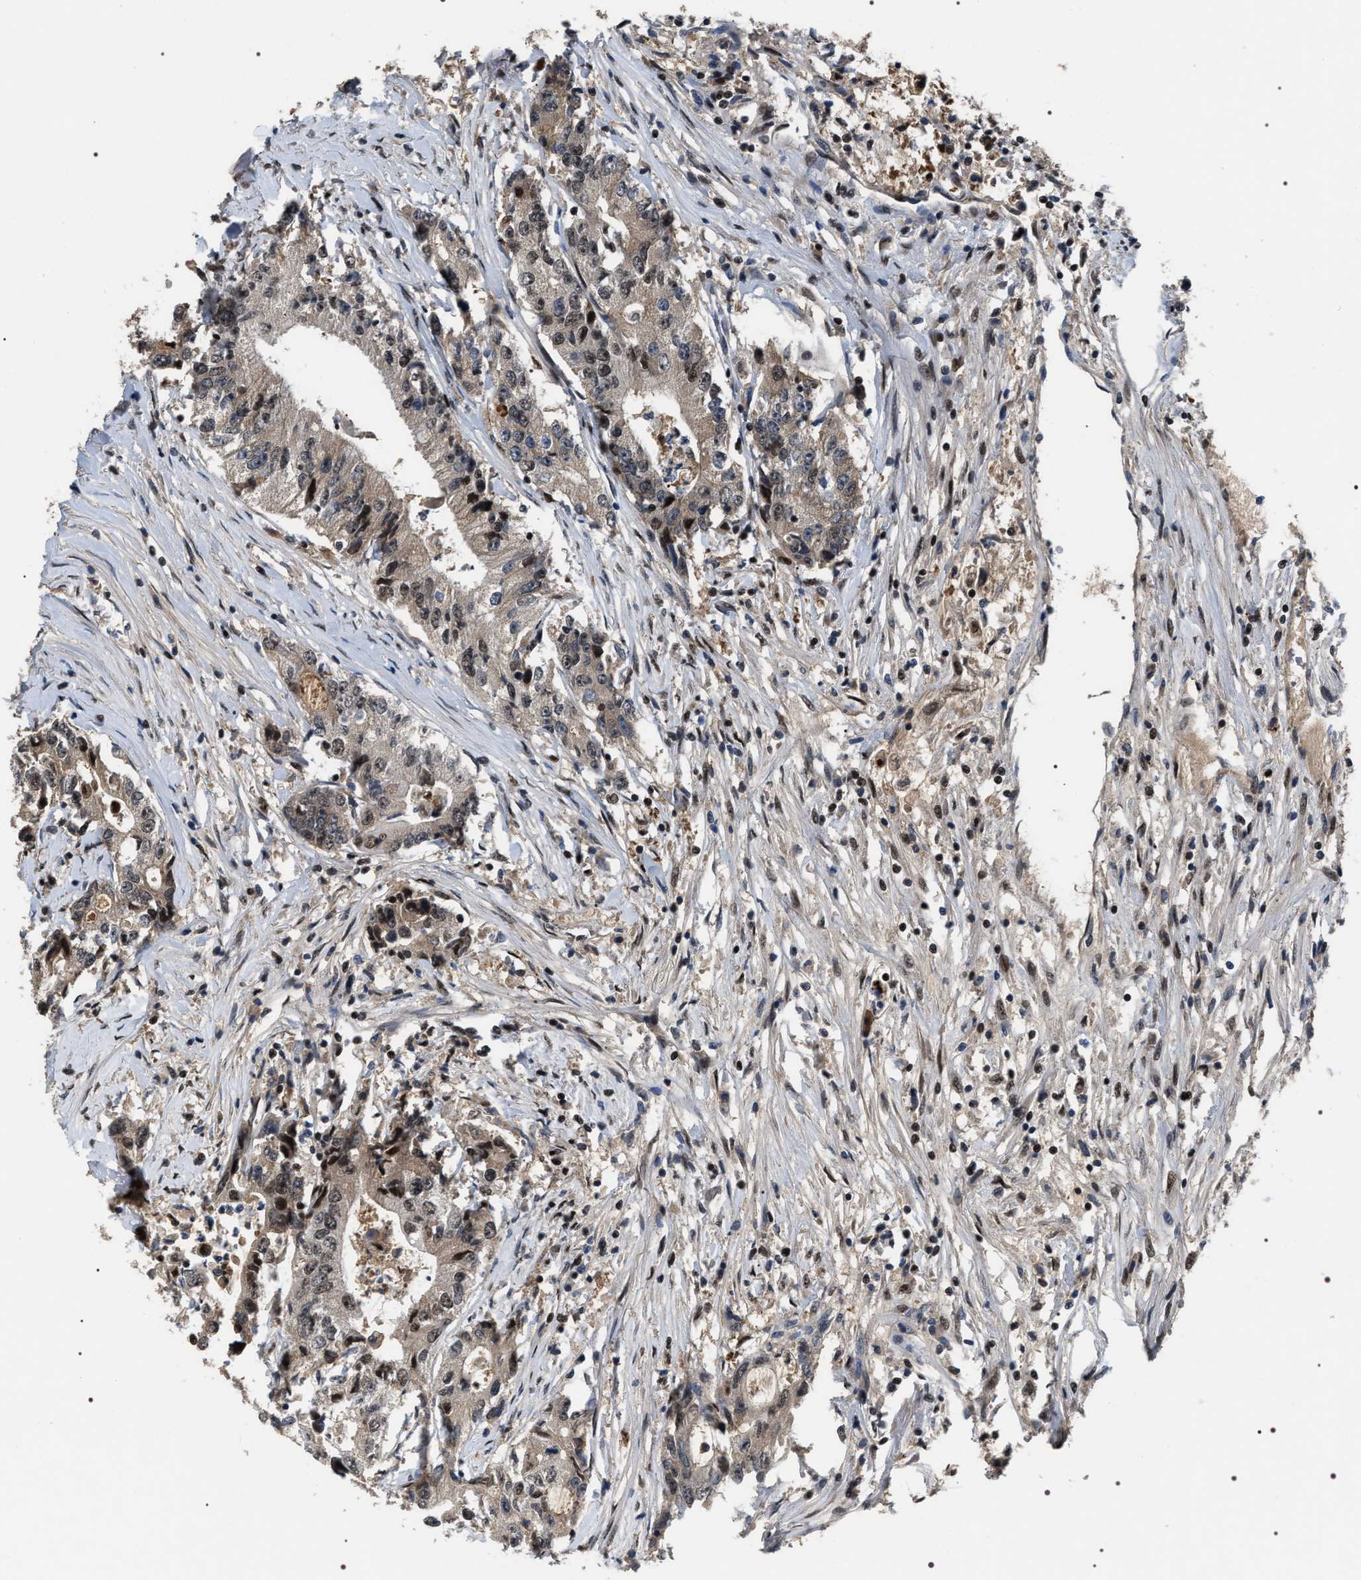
{"staining": {"intensity": "moderate", "quantity": ">75%", "location": "cytoplasmic/membranous,nuclear"}, "tissue": "colorectal cancer", "cell_type": "Tumor cells", "image_type": "cancer", "snomed": [{"axis": "morphology", "description": "Adenocarcinoma, NOS"}, {"axis": "topography", "description": "Colon"}], "caption": "Approximately >75% of tumor cells in colorectal cancer (adenocarcinoma) show moderate cytoplasmic/membranous and nuclear protein positivity as visualized by brown immunohistochemical staining.", "gene": "C7orf25", "patient": {"sex": "female", "age": 77}}